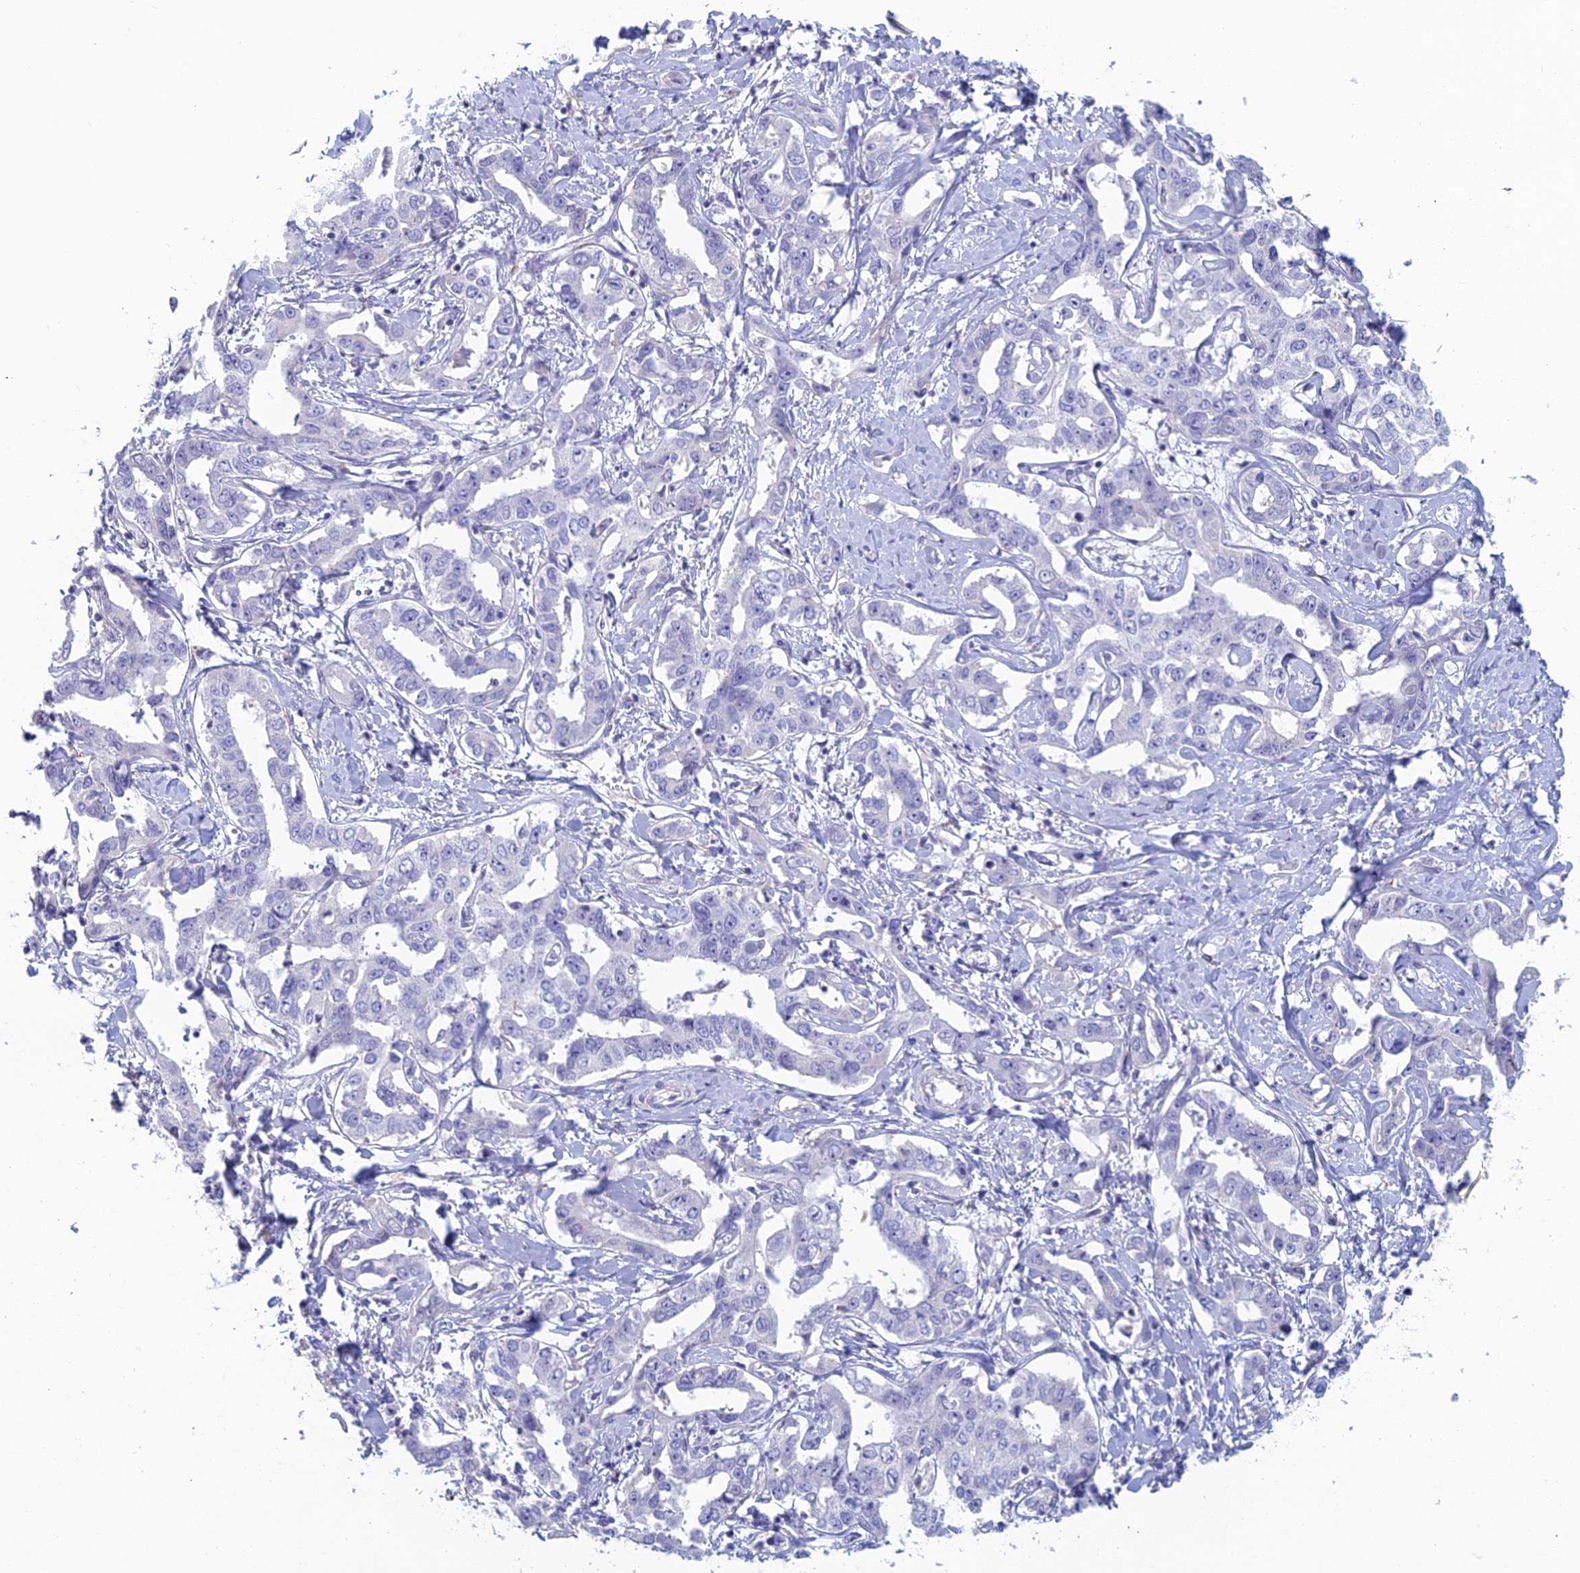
{"staining": {"intensity": "negative", "quantity": "none", "location": "none"}, "tissue": "liver cancer", "cell_type": "Tumor cells", "image_type": "cancer", "snomed": [{"axis": "morphology", "description": "Cholangiocarcinoma"}, {"axis": "topography", "description": "Liver"}], "caption": "DAB (3,3'-diaminobenzidine) immunohistochemical staining of liver cancer (cholangiocarcinoma) exhibits no significant positivity in tumor cells.", "gene": "FERD3L", "patient": {"sex": "male", "age": 59}}